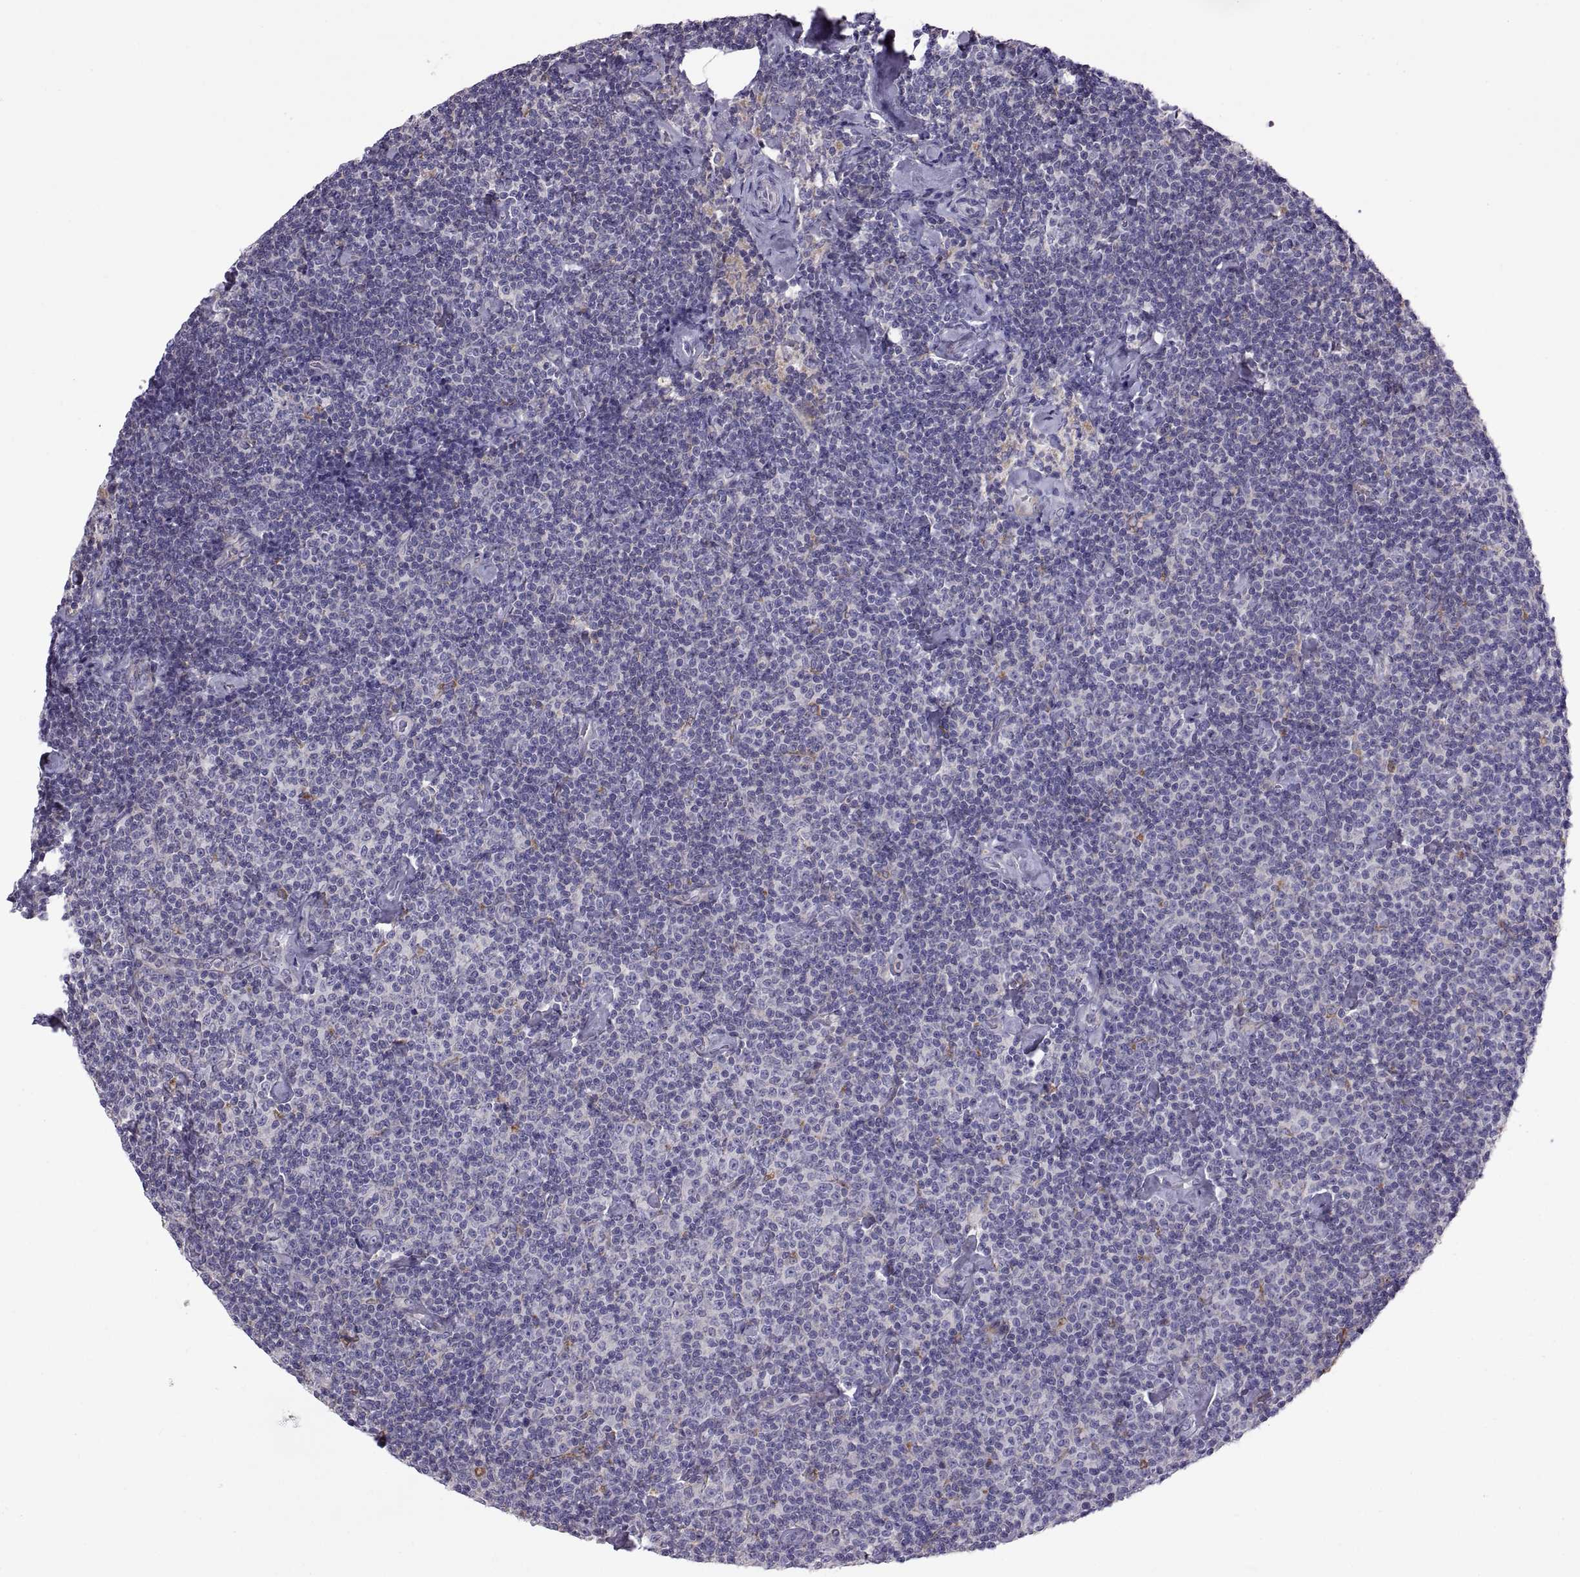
{"staining": {"intensity": "negative", "quantity": "none", "location": "none"}, "tissue": "lymphoma", "cell_type": "Tumor cells", "image_type": "cancer", "snomed": [{"axis": "morphology", "description": "Malignant lymphoma, non-Hodgkin's type, Low grade"}, {"axis": "topography", "description": "Lymph node"}], "caption": "This is a photomicrograph of IHC staining of malignant lymphoma, non-Hodgkin's type (low-grade), which shows no positivity in tumor cells.", "gene": "ARSL", "patient": {"sex": "male", "age": 81}}